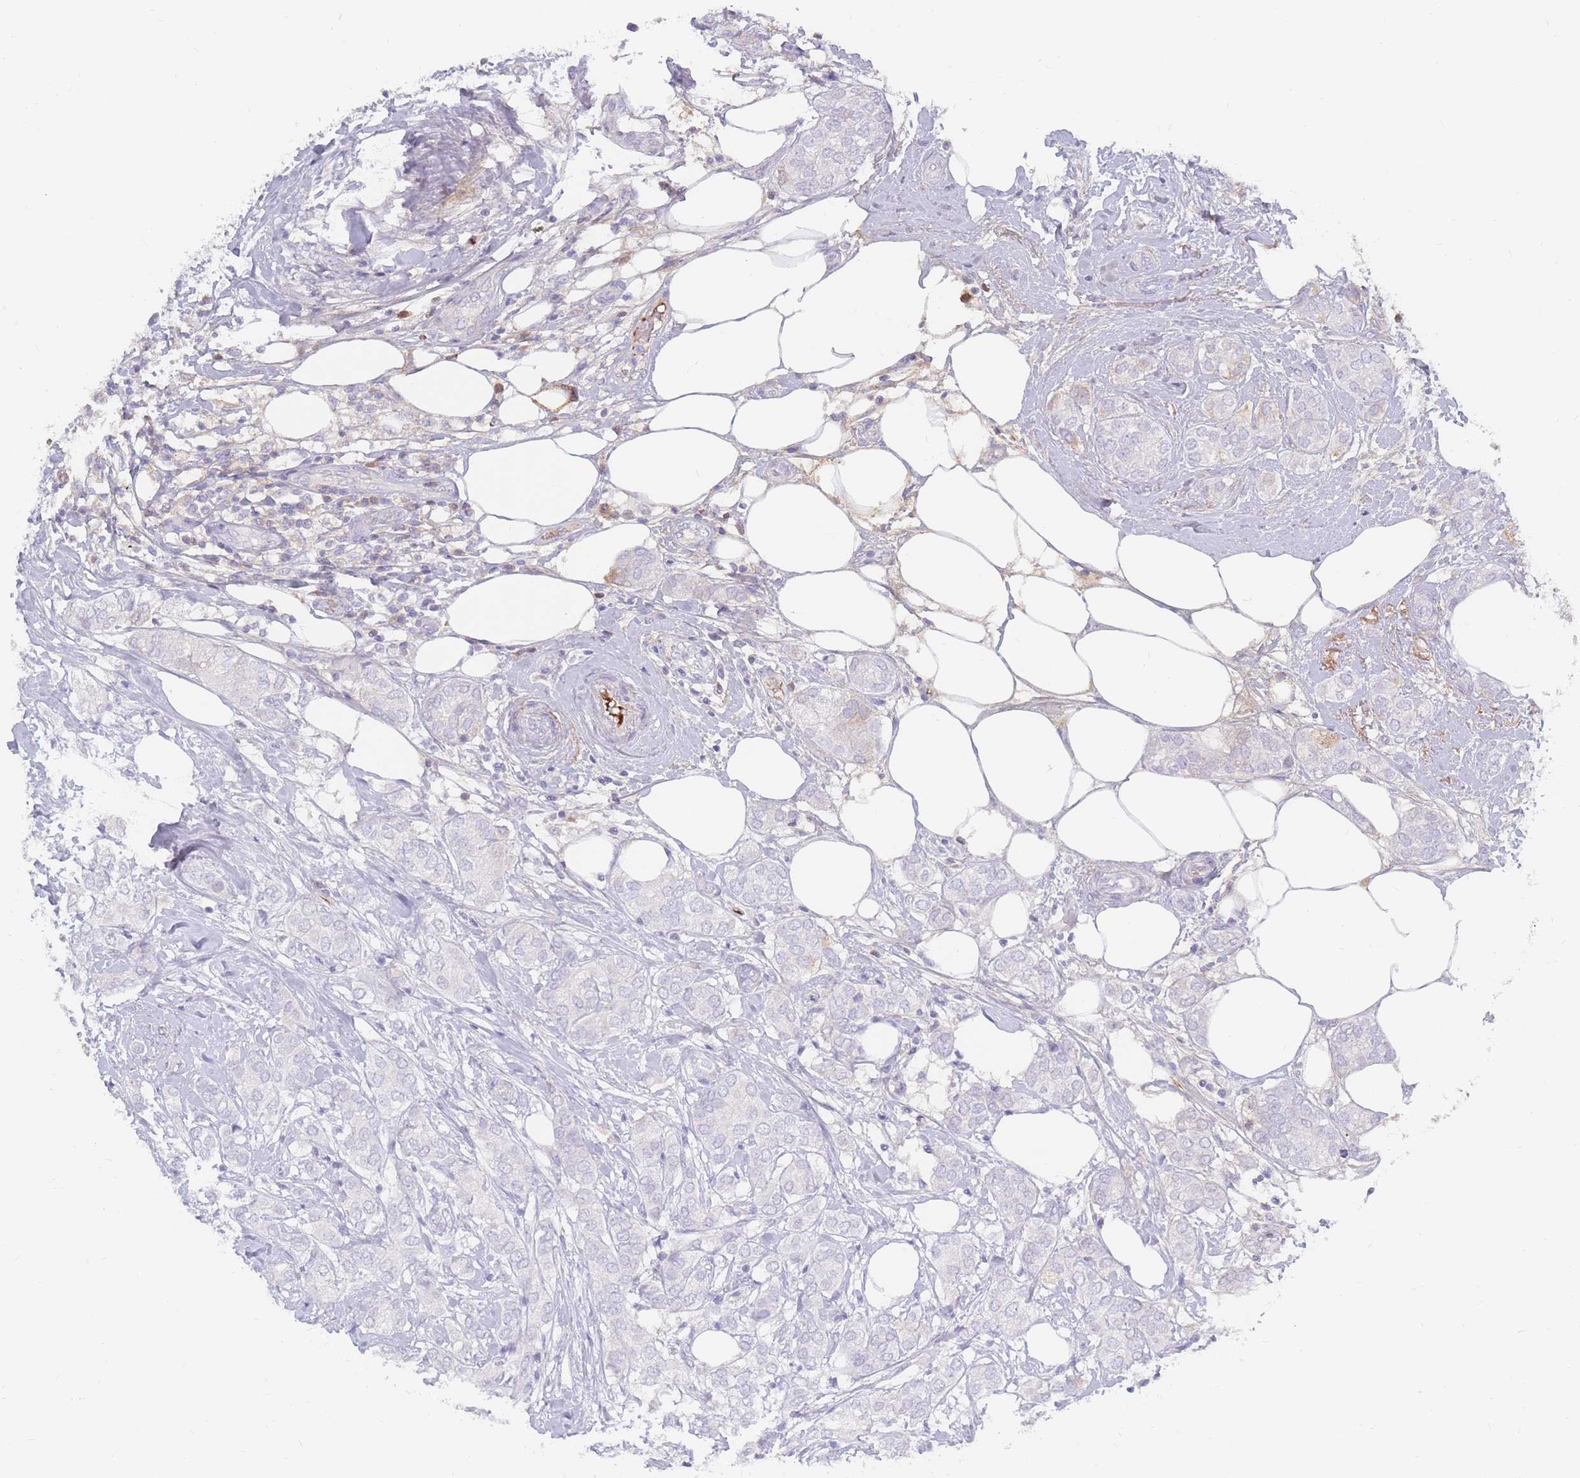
{"staining": {"intensity": "negative", "quantity": "none", "location": "none"}, "tissue": "breast cancer", "cell_type": "Tumor cells", "image_type": "cancer", "snomed": [{"axis": "morphology", "description": "Duct carcinoma"}, {"axis": "topography", "description": "Breast"}], "caption": "Tumor cells show no significant staining in infiltrating ductal carcinoma (breast).", "gene": "PRG4", "patient": {"sex": "female", "age": 73}}